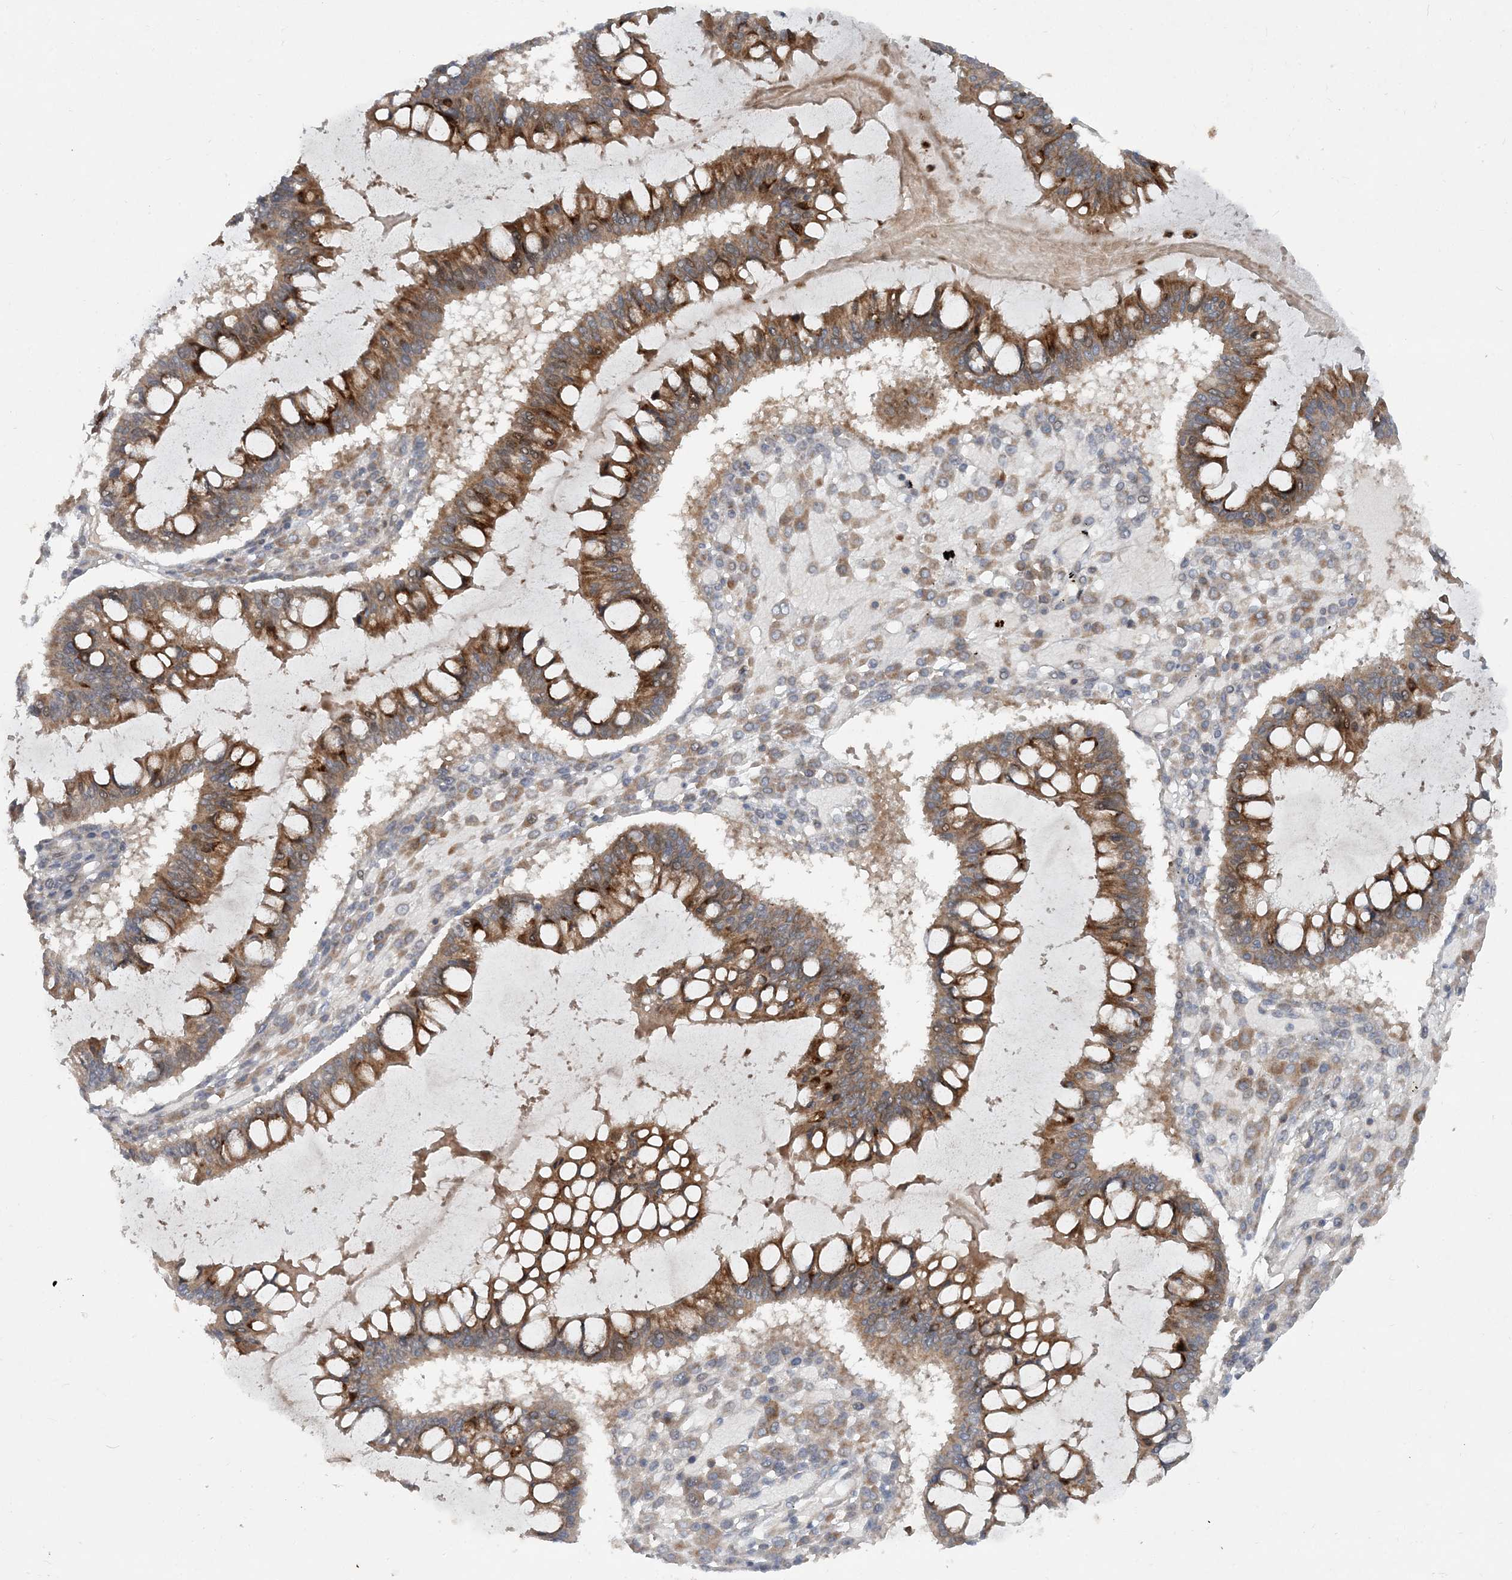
{"staining": {"intensity": "moderate", "quantity": ">75%", "location": "cytoplasmic/membranous"}, "tissue": "ovarian cancer", "cell_type": "Tumor cells", "image_type": "cancer", "snomed": [{"axis": "morphology", "description": "Cystadenocarcinoma, mucinous, NOS"}, {"axis": "topography", "description": "Ovary"}], "caption": "A micrograph of human mucinous cystadenocarcinoma (ovarian) stained for a protein exhibits moderate cytoplasmic/membranous brown staining in tumor cells.", "gene": "UBR3", "patient": {"sex": "female", "age": 73}}